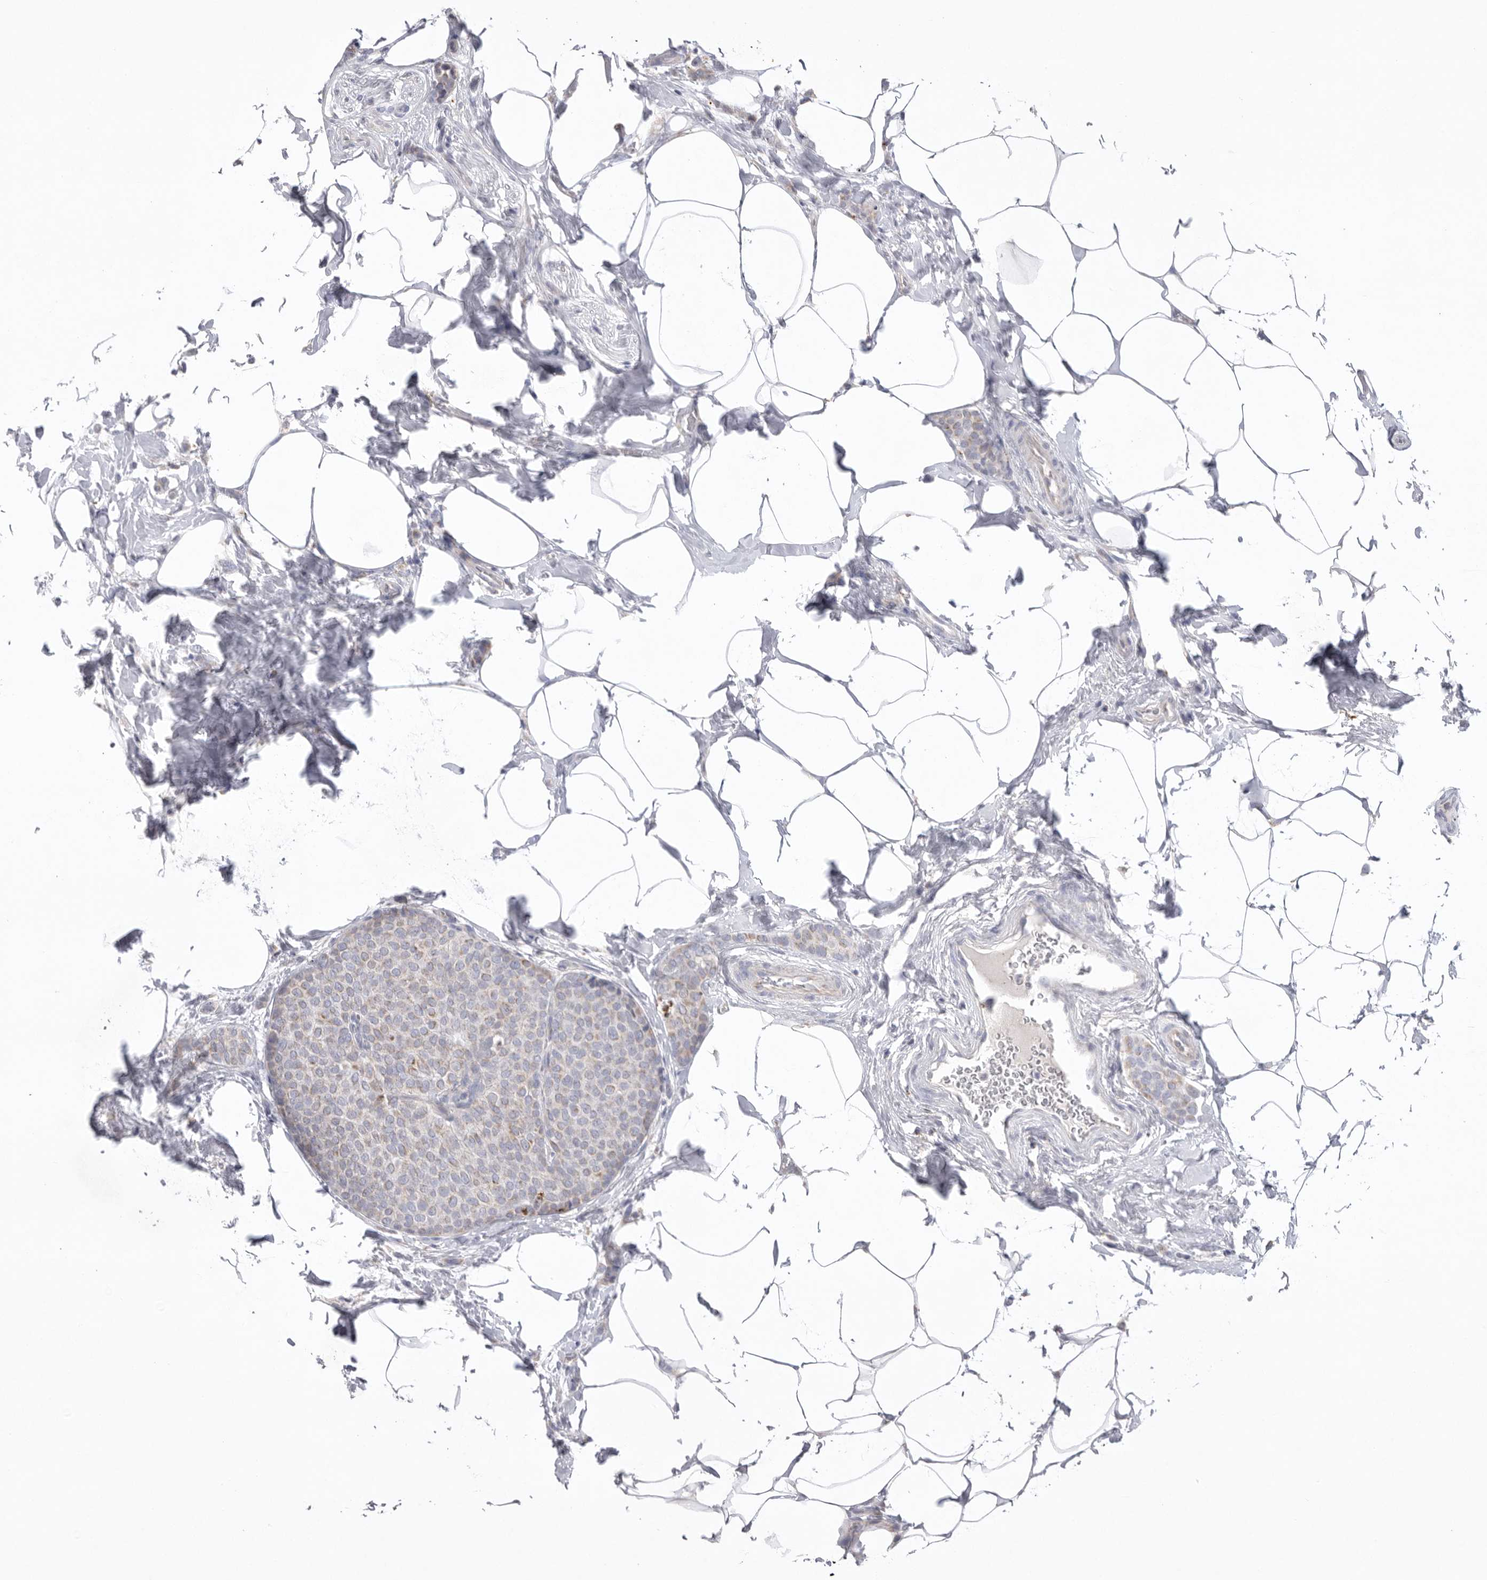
{"staining": {"intensity": "weak", "quantity": "<25%", "location": "cytoplasmic/membranous"}, "tissue": "breast cancer", "cell_type": "Tumor cells", "image_type": "cancer", "snomed": [{"axis": "morphology", "description": "Lobular carcinoma, in situ"}, {"axis": "morphology", "description": "Lobular carcinoma"}, {"axis": "topography", "description": "Breast"}], "caption": "Immunohistochemistry (IHC) image of neoplastic tissue: human breast cancer stained with DAB (3,3'-diaminobenzidine) shows no significant protein staining in tumor cells.", "gene": "VDAC3", "patient": {"sex": "female", "age": 41}}